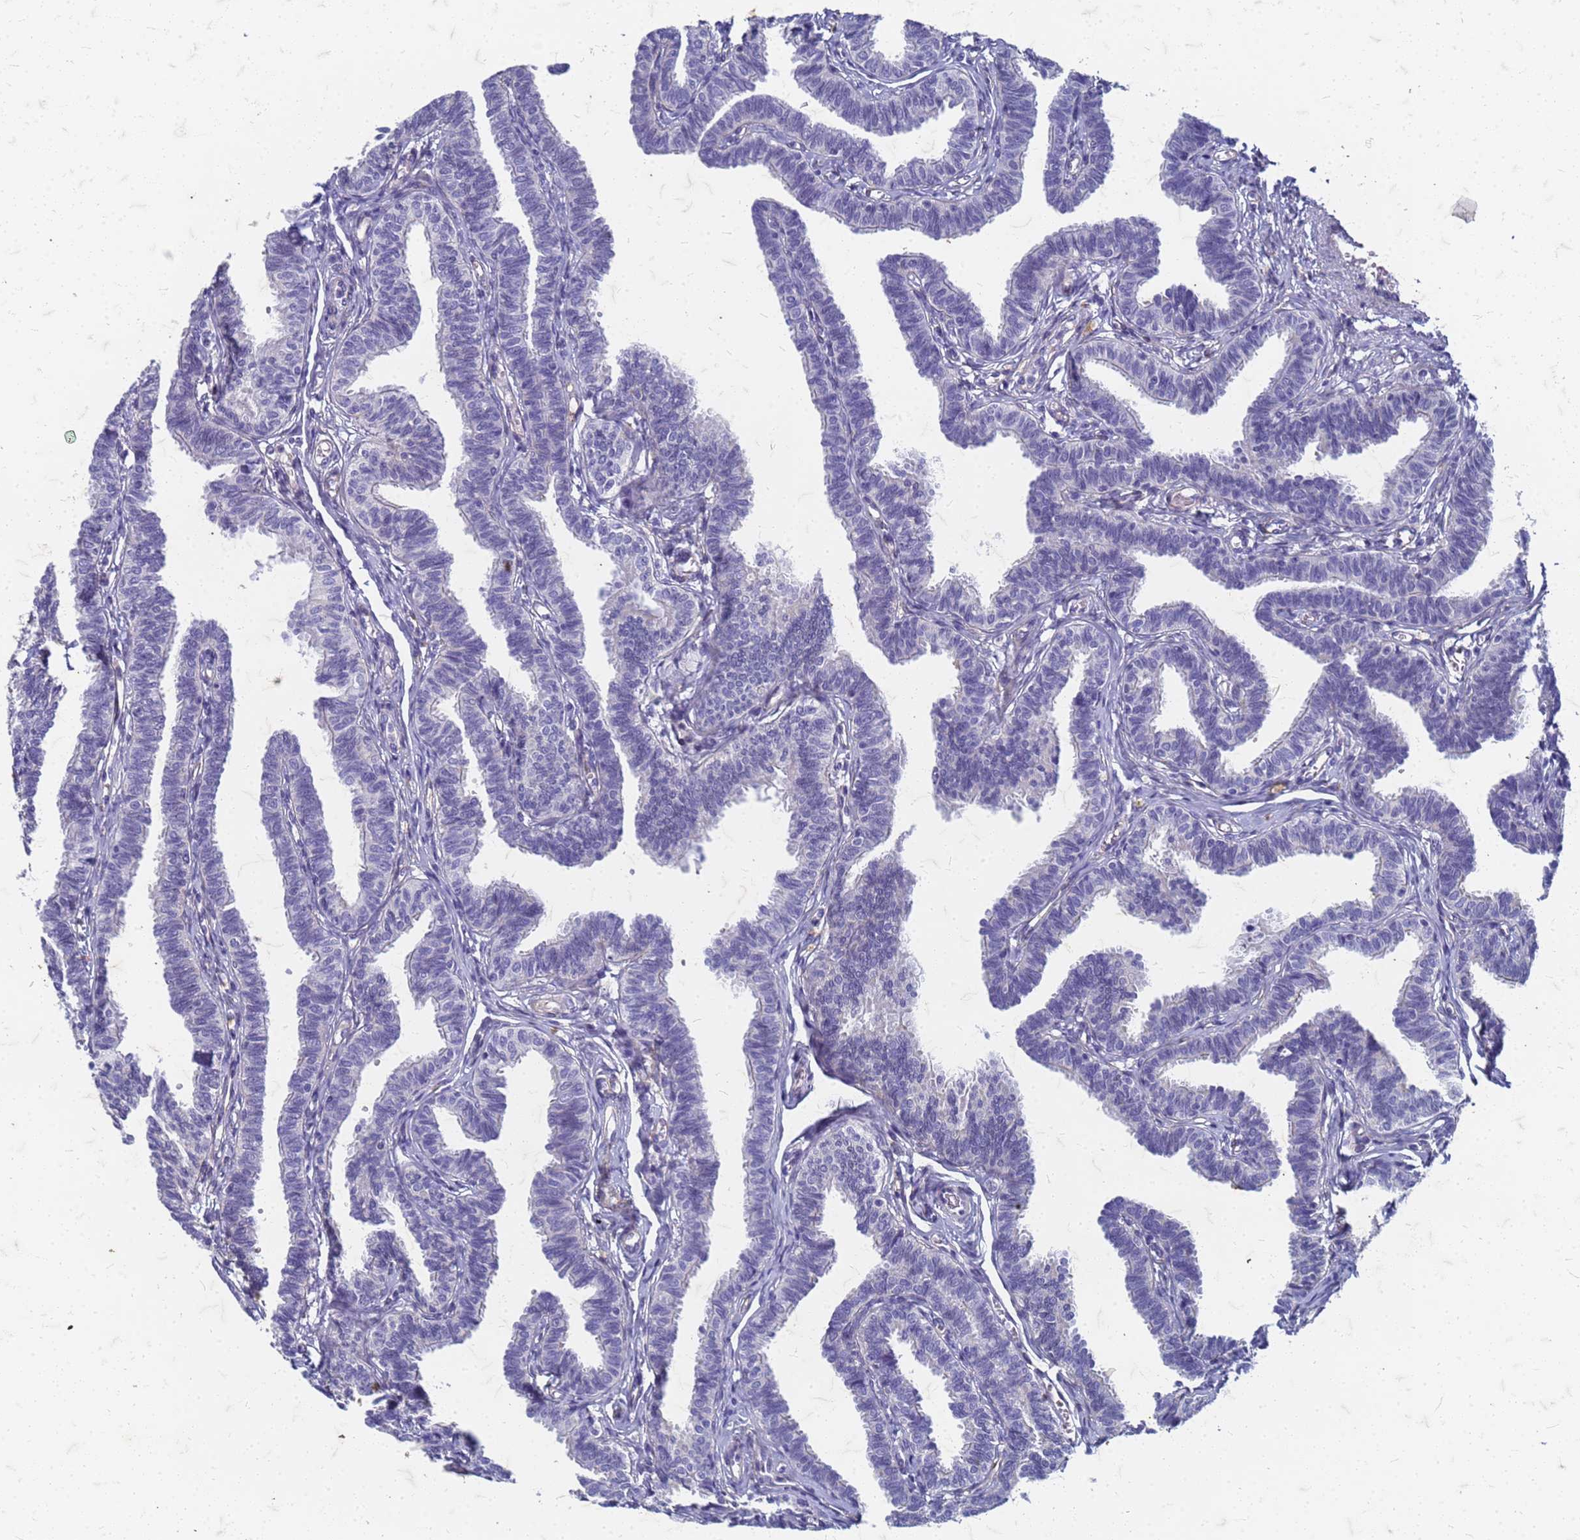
{"staining": {"intensity": "negative", "quantity": "none", "location": "none"}, "tissue": "fallopian tube", "cell_type": "Glandular cells", "image_type": "normal", "snomed": [{"axis": "morphology", "description": "Normal tissue, NOS"}, {"axis": "topography", "description": "Fallopian tube"}, {"axis": "topography", "description": "Ovary"}], "caption": "Immunohistochemistry (IHC) image of normal fallopian tube: human fallopian tube stained with DAB (3,3'-diaminobenzidine) exhibits no significant protein positivity in glandular cells. Brightfield microscopy of IHC stained with DAB (brown) and hematoxylin (blue), captured at high magnification.", "gene": "TRIM64B", "patient": {"sex": "female", "age": 23}}